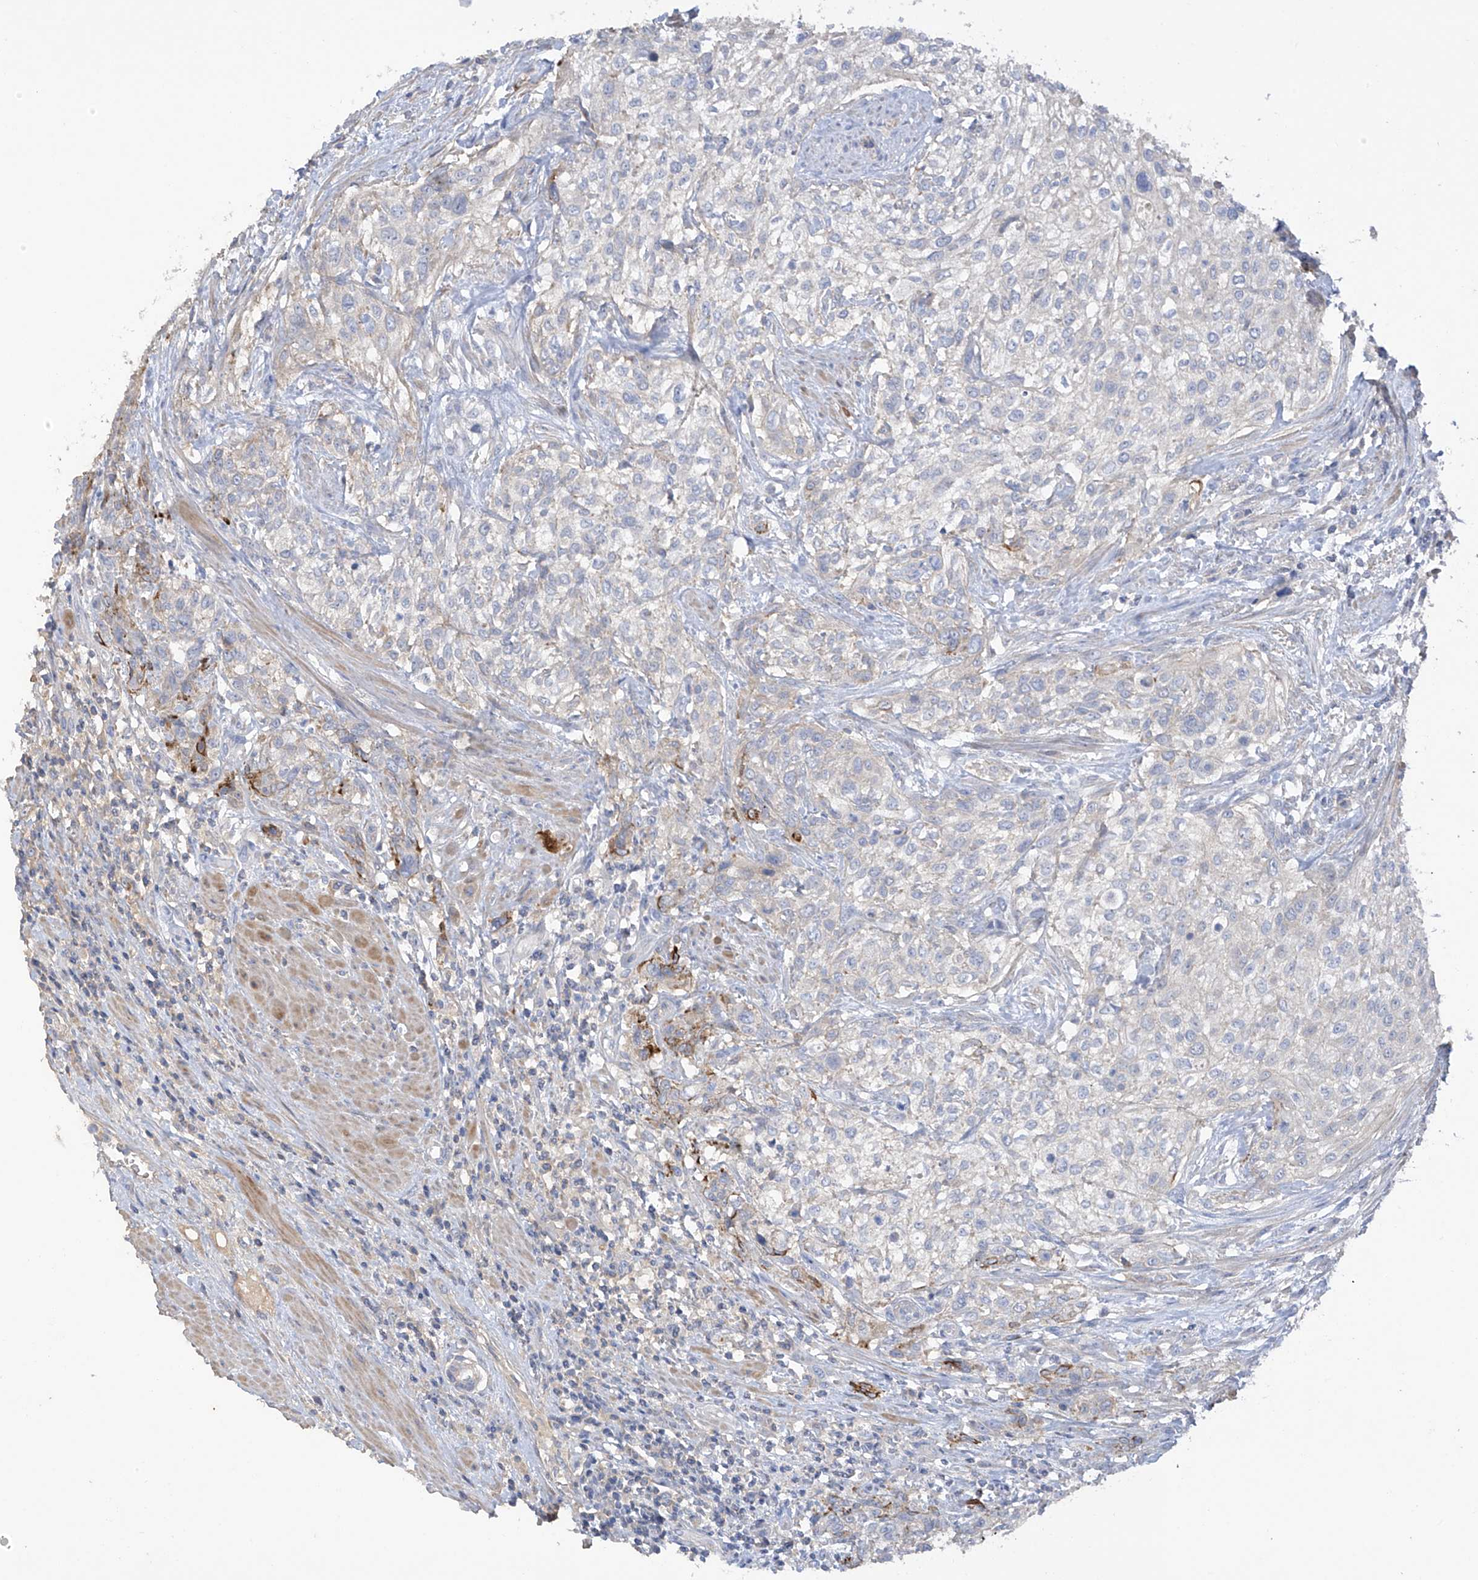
{"staining": {"intensity": "negative", "quantity": "none", "location": "none"}, "tissue": "urothelial cancer", "cell_type": "Tumor cells", "image_type": "cancer", "snomed": [{"axis": "morphology", "description": "Urothelial carcinoma, High grade"}, {"axis": "topography", "description": "Urinary bladder"}], "caption": "High power microscopy histopathology image of an immunohistochemistry histopathology image of urothelial cancer, revealing no significant staining in tumor cells.", "gene": "PRSS12", "patient": {"sex": "male", "age": 35}}